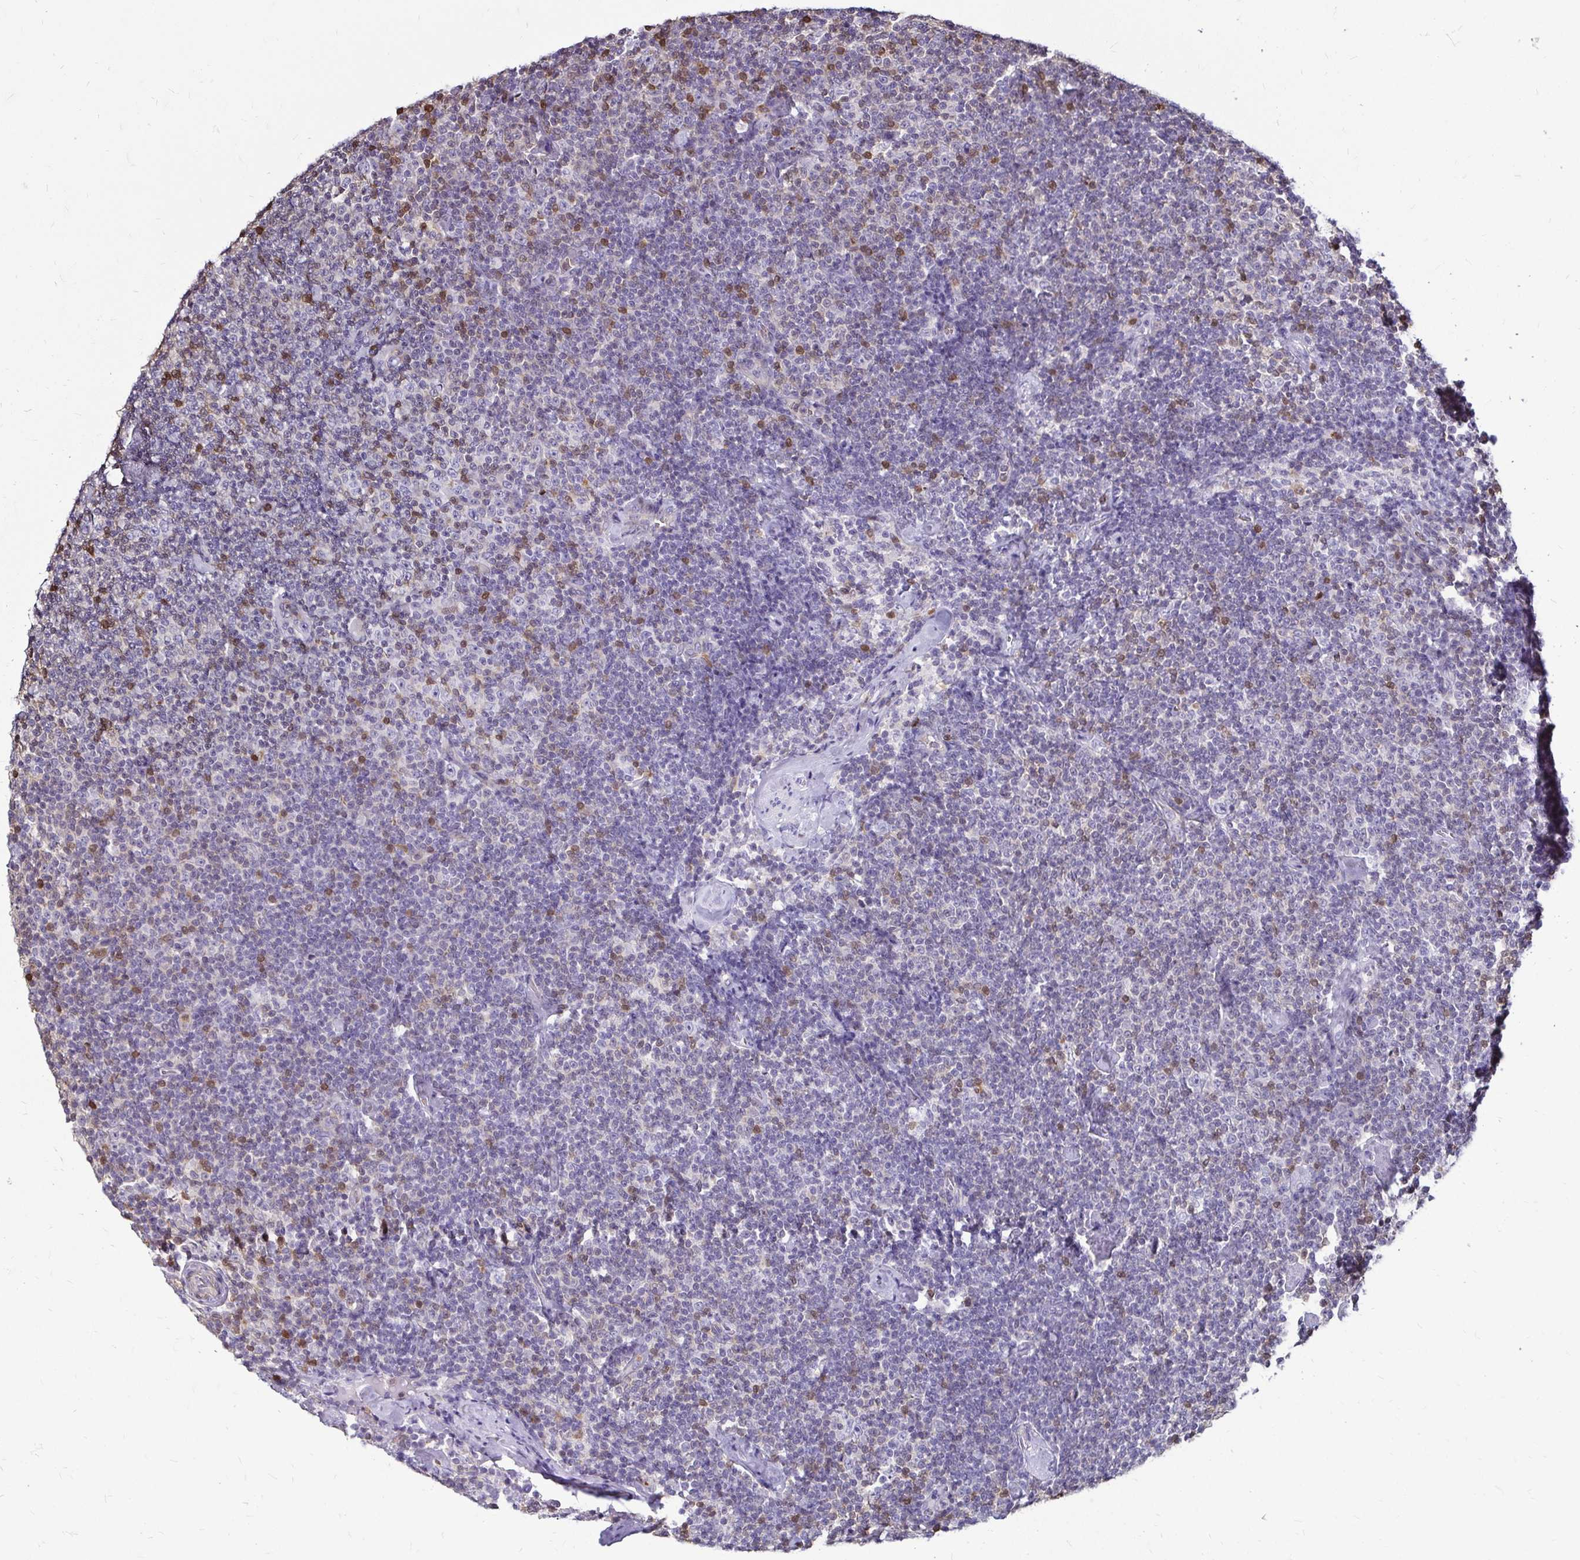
{"staining": {"intensity": "moderate", "quantity": "<25%", "location": "cytoplasmic/membranous"}, "tissue": "lymphoma", "cell_type": "Tumor cells", "image_type": "cancer", "snomed": [{"axis": "morphology", "description": "Malignant lymphoma, non-Hodgkin's type, Low grade"}, {"axis": "topography", "description": "Lymph node"}], "caption": "Protein expression analysis of low-grade malignant lymphoma, non-Hodgkin's type exhibits moderate cytoplasmic/membranous expression in about <25% of tumor cells. Ihc stains the protein in brown and the nuclei are stained blue.", "gene": "ZFP1", "patient": {"sex": "male", "age": 81}}